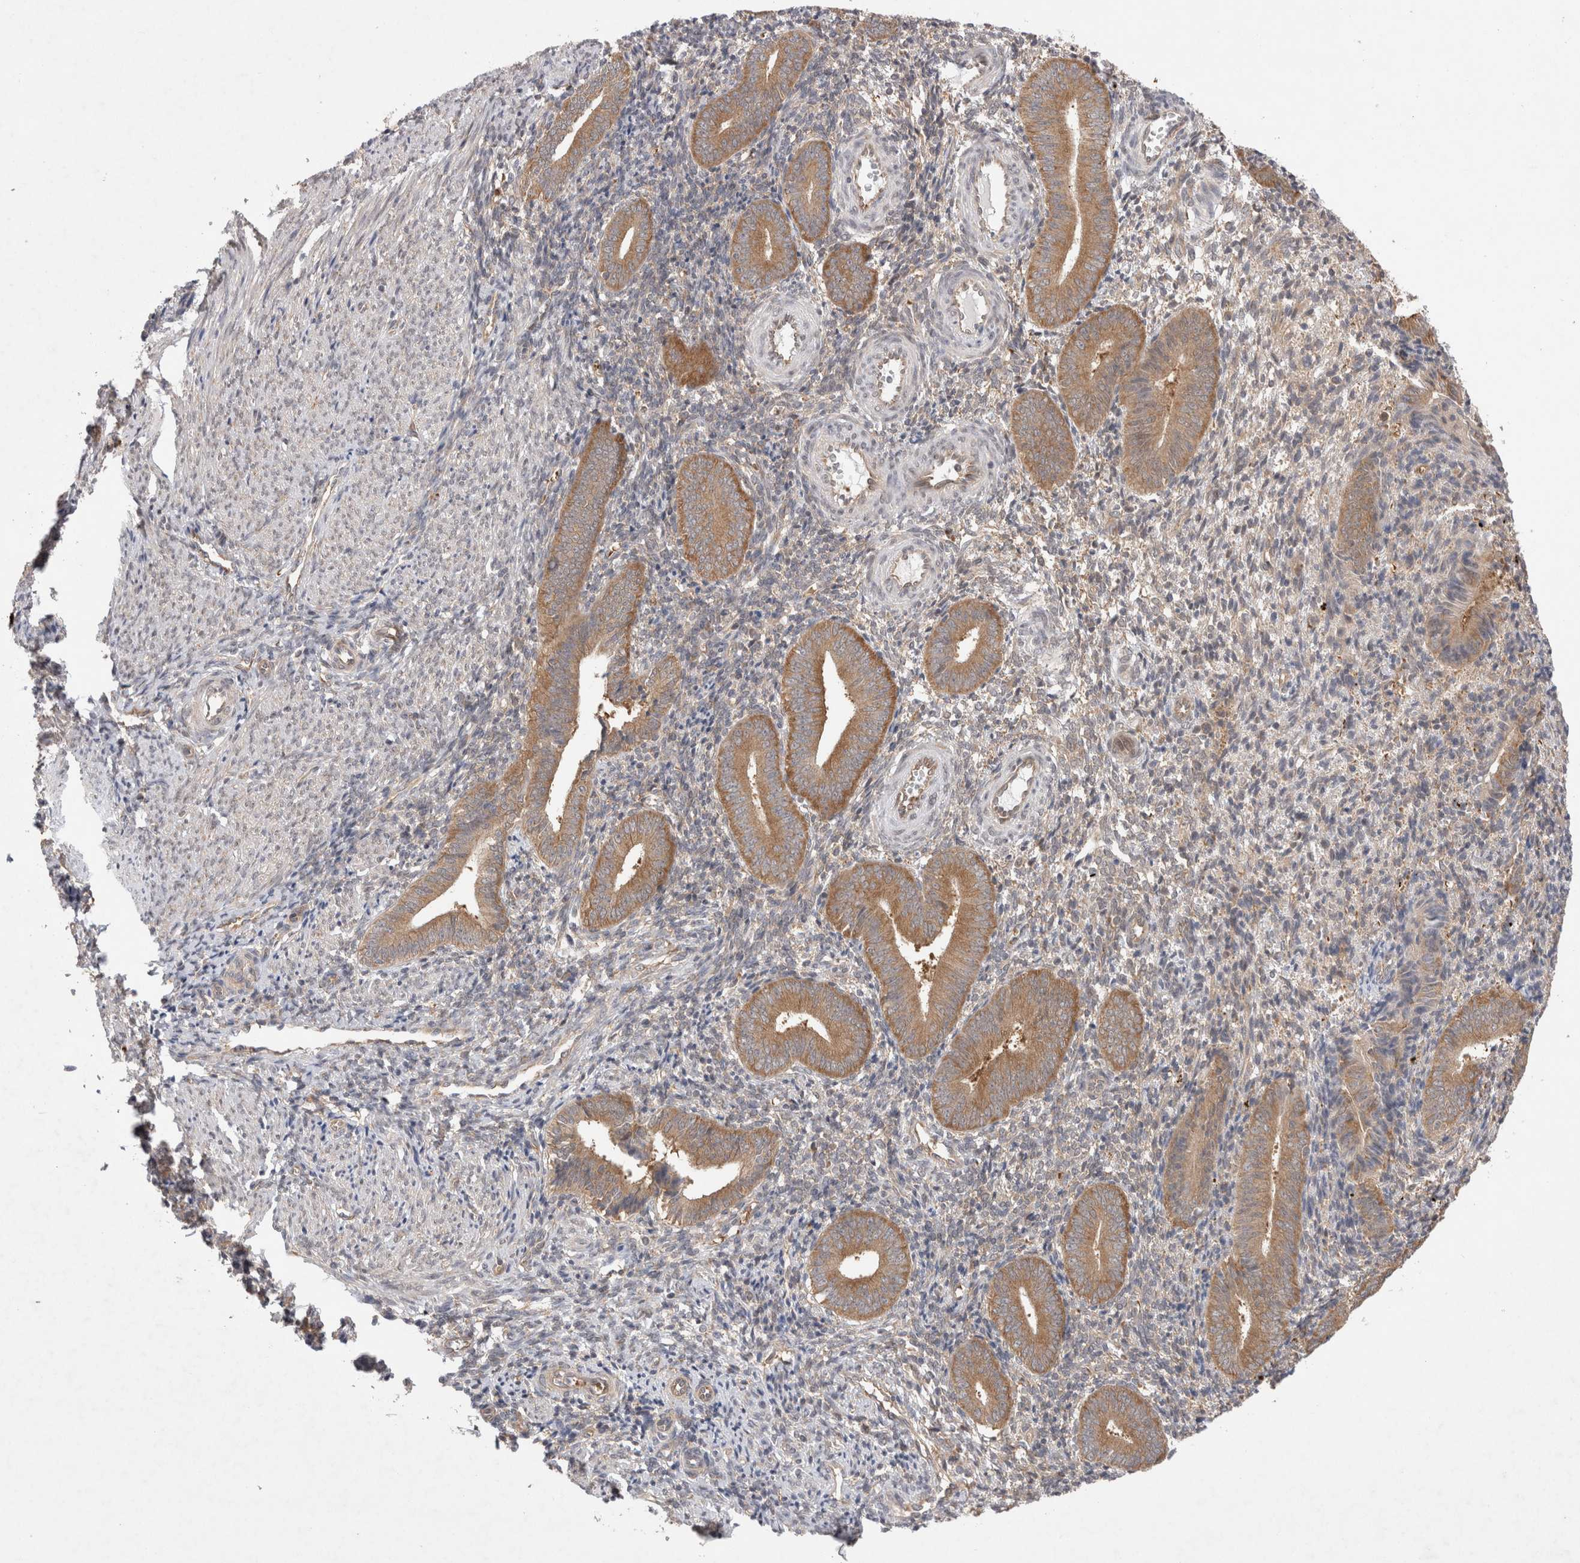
{"staining": {"intensity": "weak", "quantity": "<25%", "location": "cytoplasmic/membranous"}, "tissue": "endometrium", "cell_type": "Cells in endometrial stroma", "image_type": "normal", "snomed": [{"axis": "morphology", "description": "Normal tissue, NOS"}, {"axis": "topography", "description": "Uterus"}, {"axis": "topography", "description": "Endometrium"}], "caption": "Endometrium was stained to show a protein in brown. There is no significant staining in cells in endometrial stroma. (Stains: DAB (3,3'-diaminobenzidine) immunohistochemistry (IHC) with hematoxylin counter stain, Microscopy: brightfield microscopy at high magnification).", "gene": "EIF3E", "patient": {"sex": "female", "age": 33}}